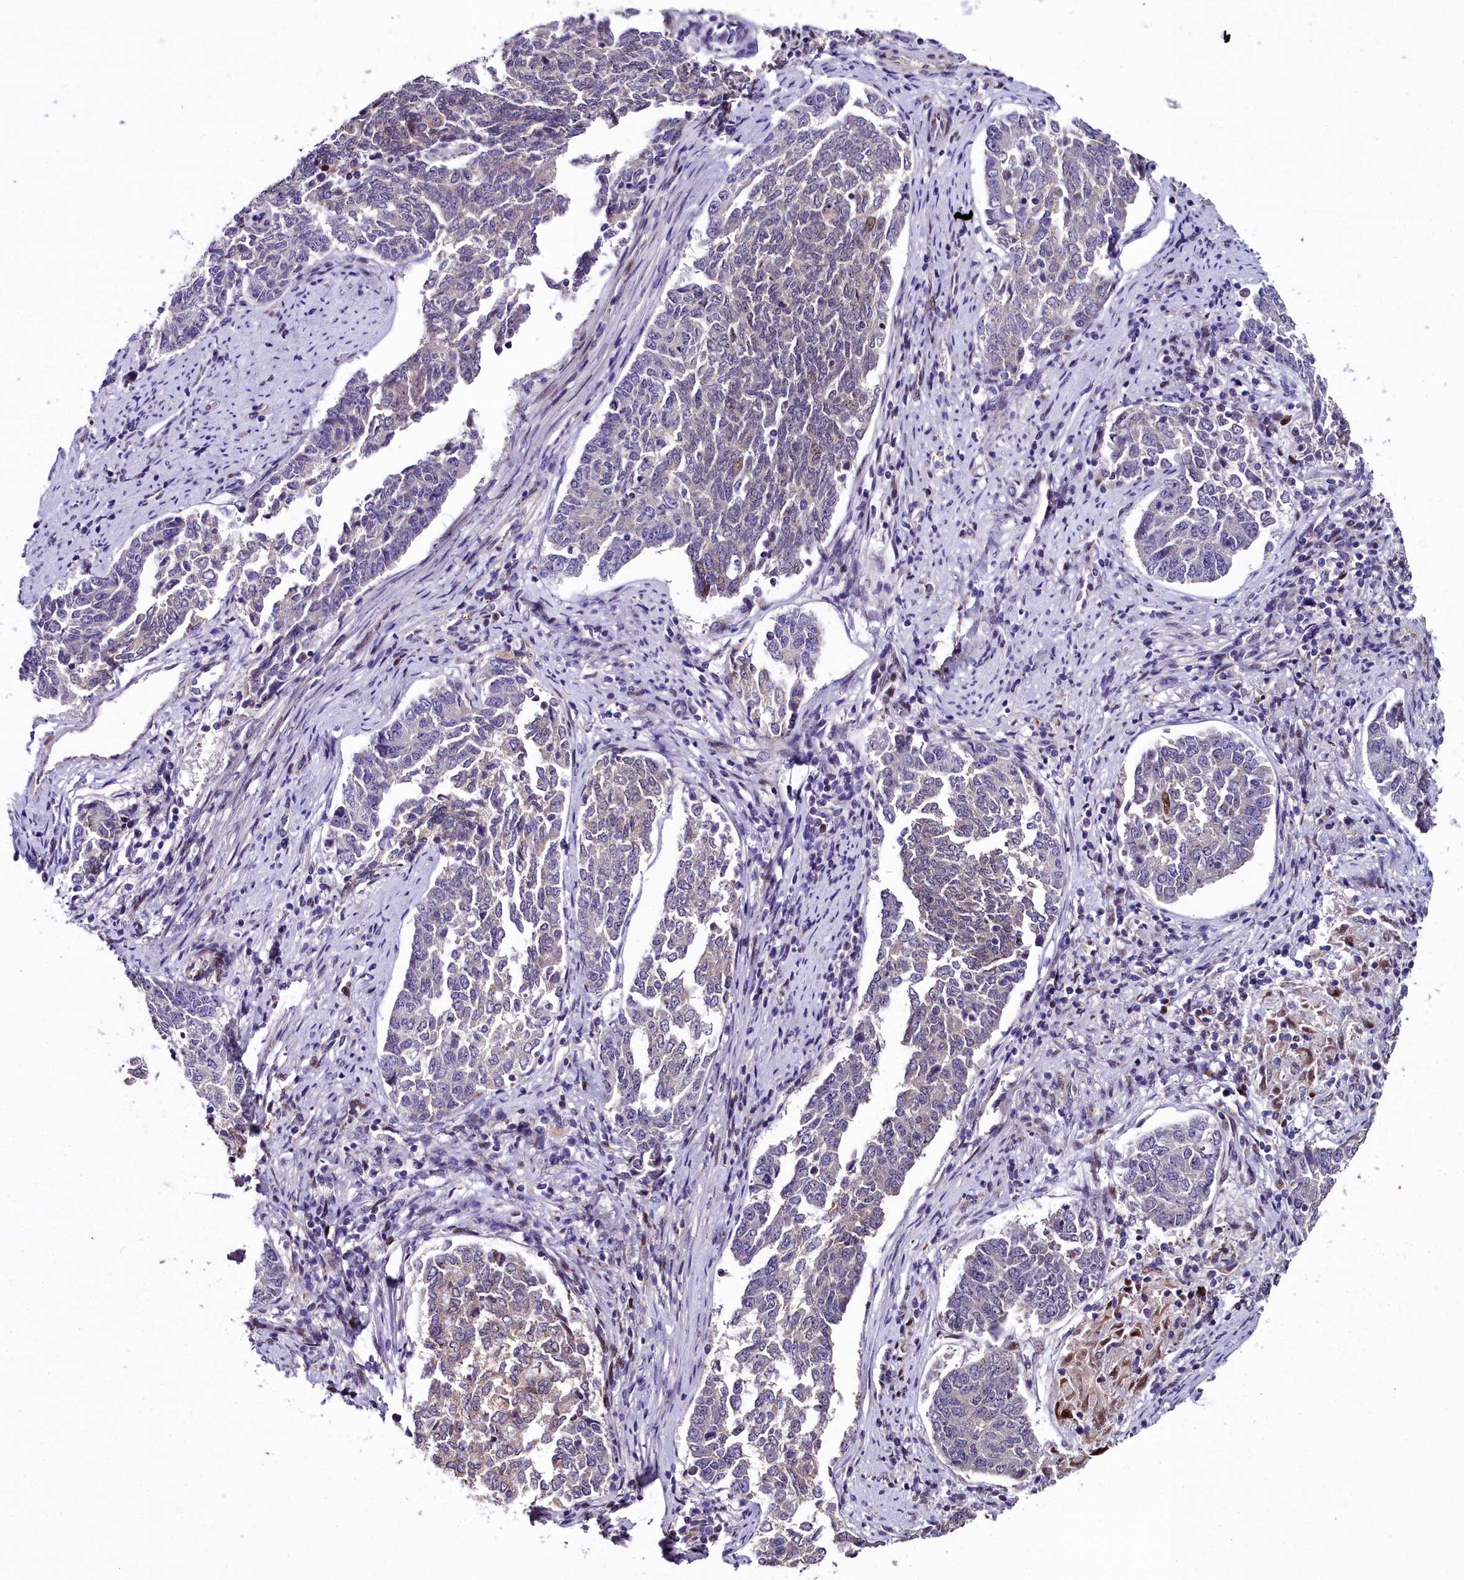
{"staining": {"intensity": "weak", "quantity": "<25%", "location": "cytoplasmic/membranous,nuclear"}, "tissue": "endometrial cancer", "cell_type": "Tumor cells", "image_type": "cancer", "snomed": [{"axis": "morphology", "description": "Adenocarcinoma, NOS"}, {"axis": "topography", "description": "Endometrium"}], "caption": "IHC histopathology image of human adenocarcinoma (endometrial) stained for a protein (brown), which reveals no positivity in tumor cells.", "gene": "AP1M1", "patient": {"sex": "female", "age": 80}}